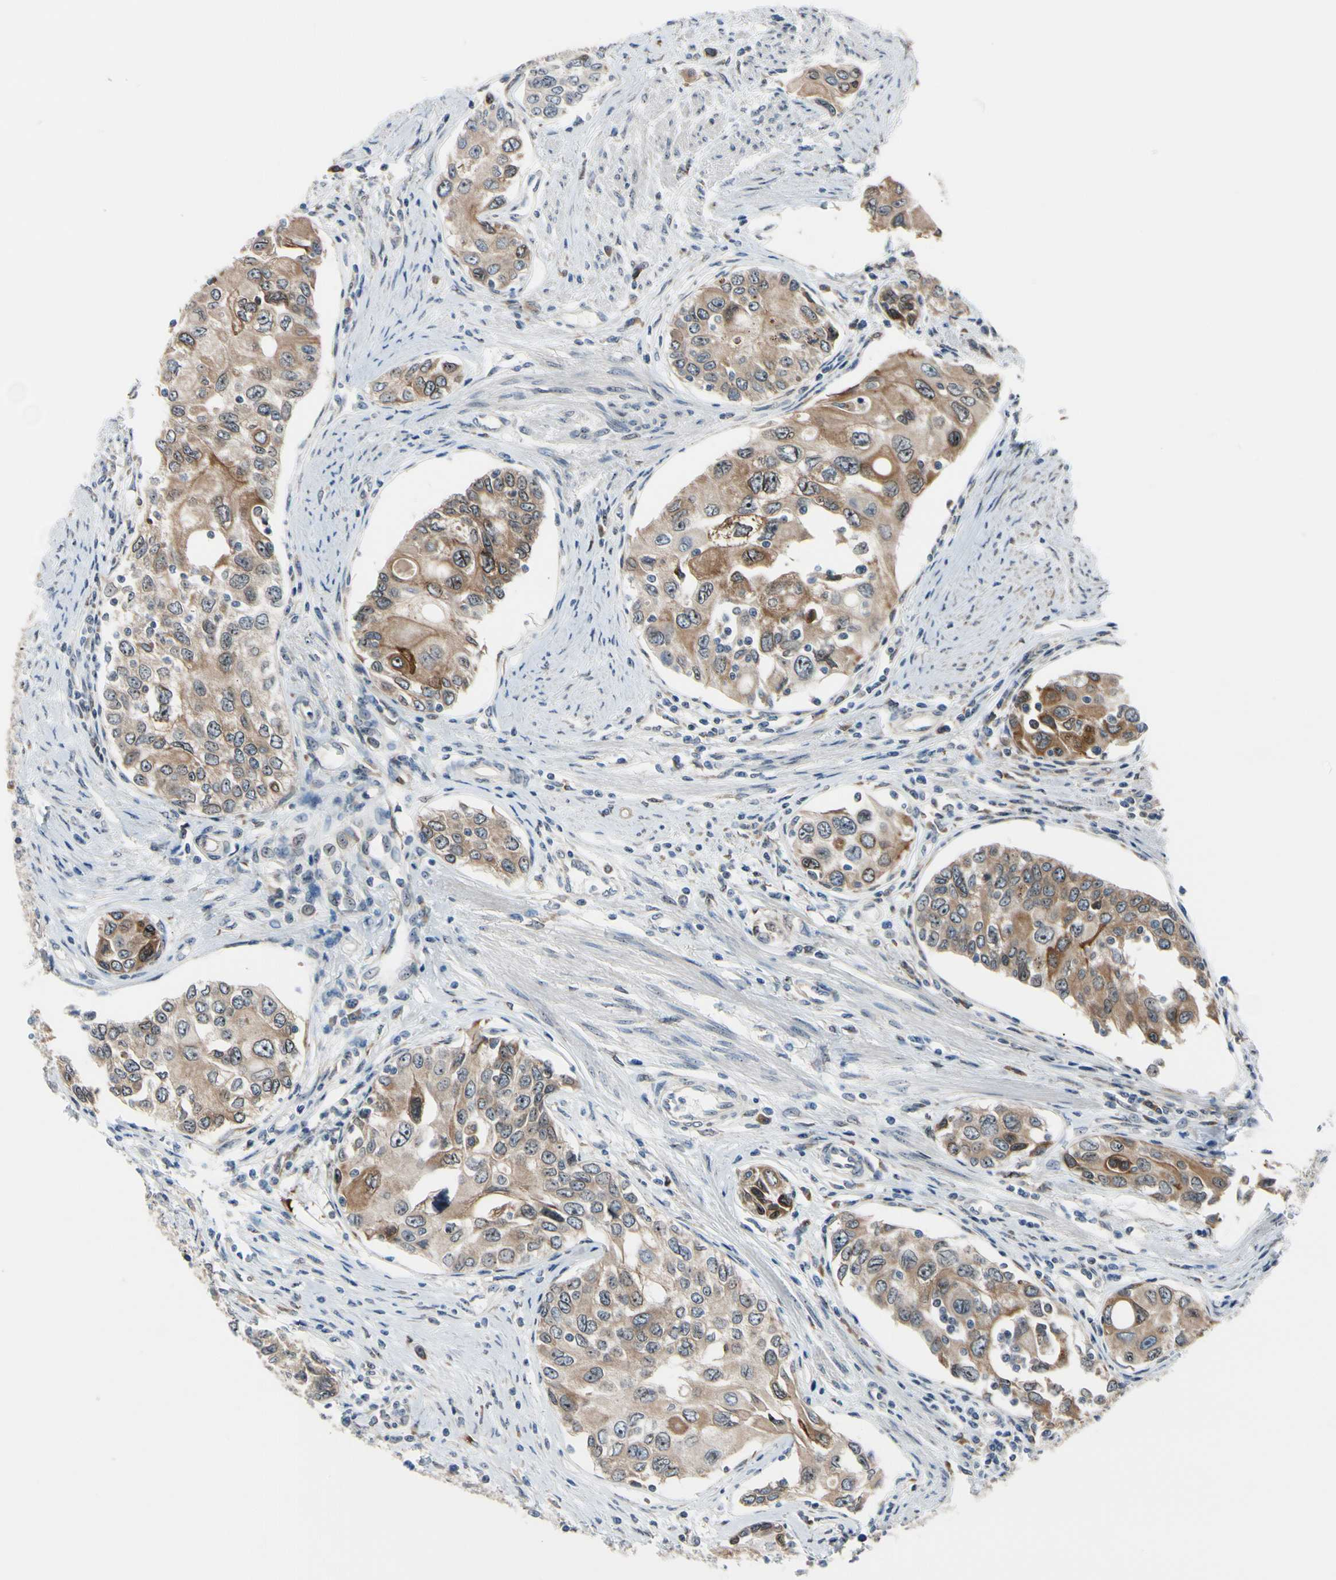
{"staining": {"intensity": "moderate", "quantity": ">75%", "location": "cytoplasmic/membranous"}, "tissue": "urothelial cancer", "cell_type": "Tumor cells", "image_type": "cancer", "snomed": [{"axis": "morphology", "description": "Urothelial carcinoma, High grade"}, {"axis": "topography", "description": "Urinary bladder"}], "caption": "This photomicrograph exhibits immunohistochemistry (IHC) staining of urothelial cancer, with medium moderate cytoplasmic/membranous positivity in approximately >75% of tumor cells.", "gene": "TMED7", "patient": {"sex": "female", "age": 56}}